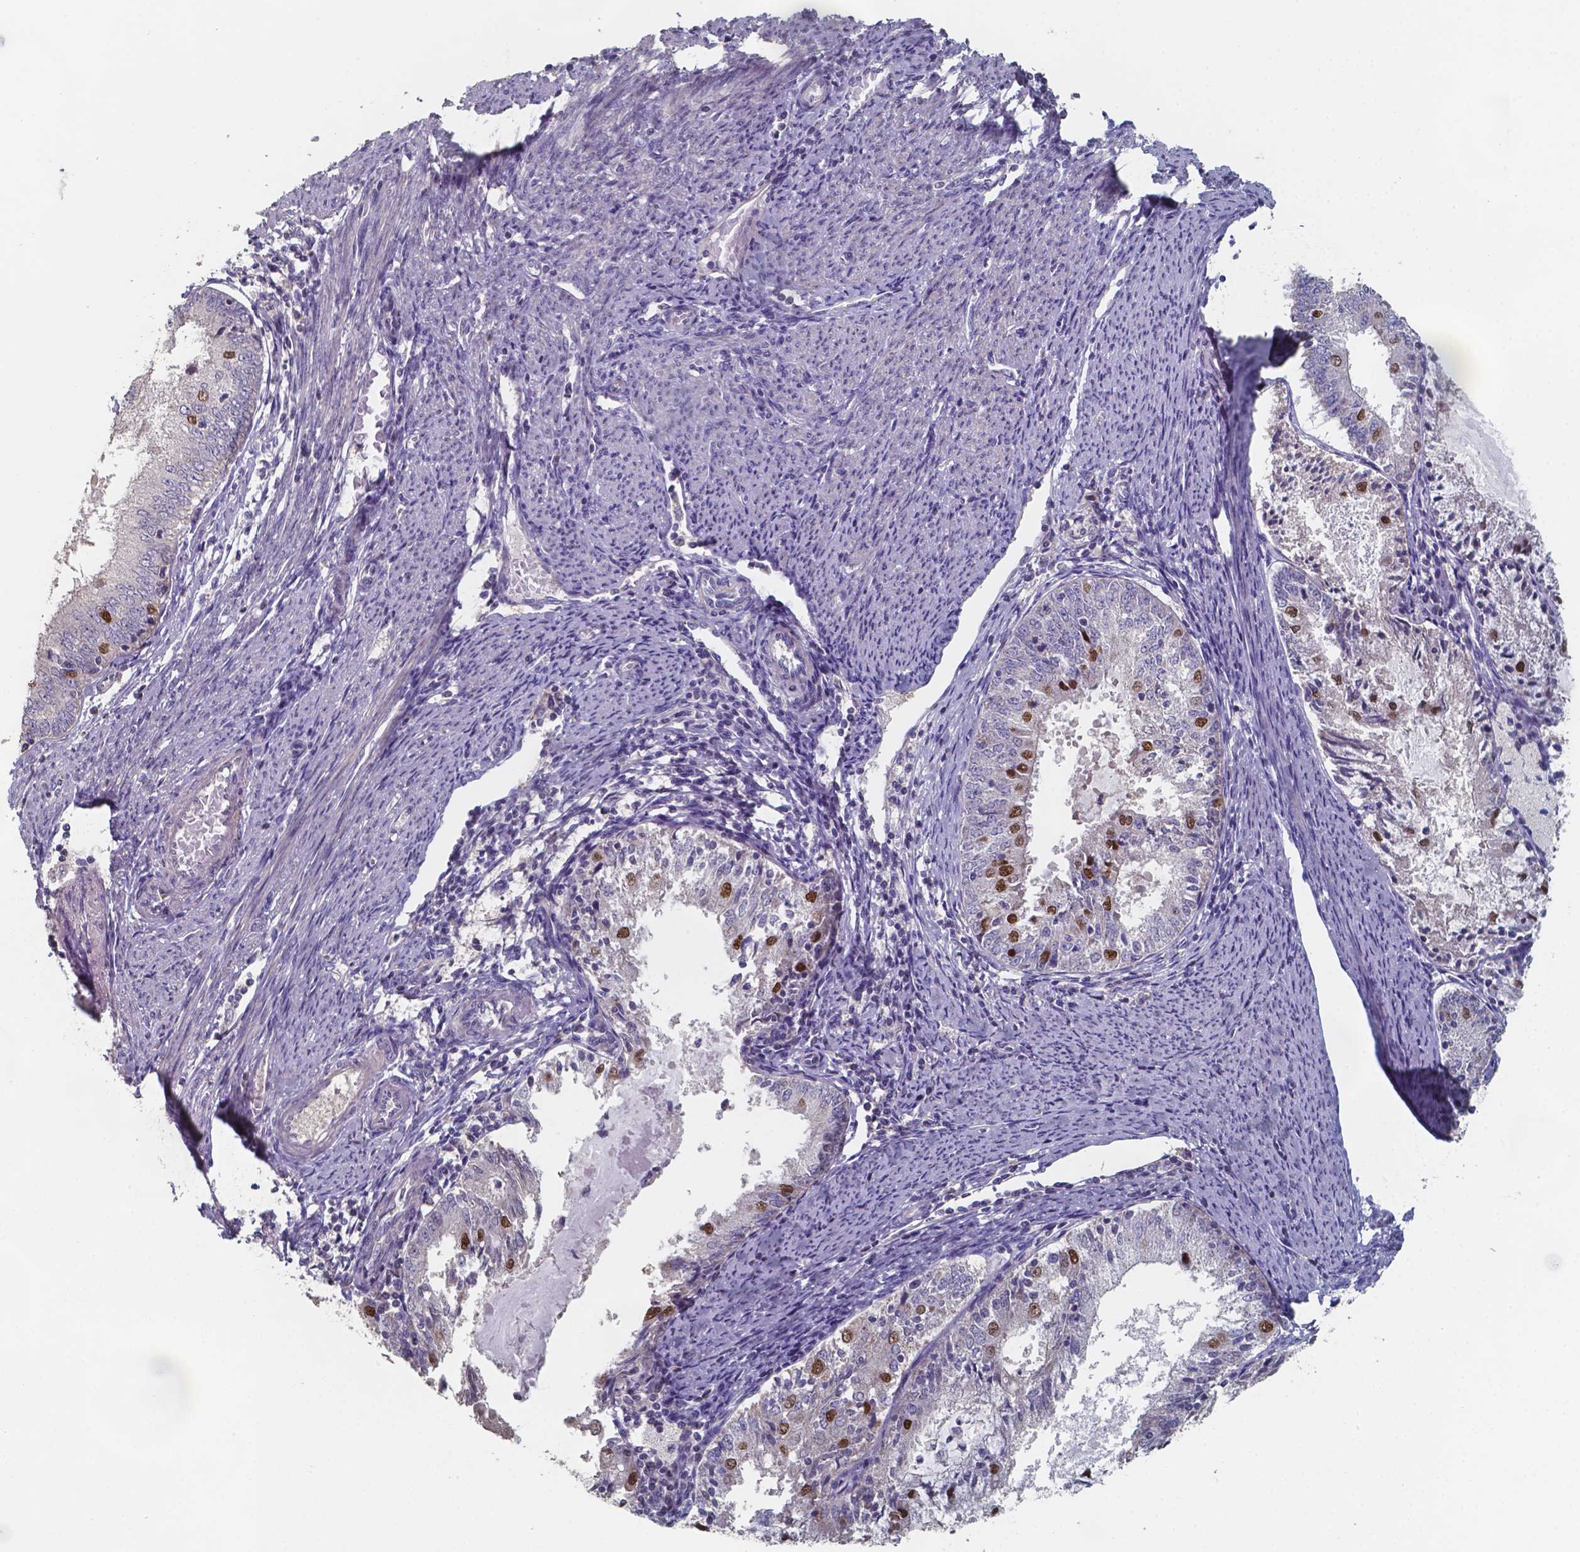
{"staining": {"intensity": "strong", "quantity": "<25%", "location": "nuclear"}, "tissue": "endometrial cancer", "cell_type": "Tumor cells", "image_type": "cancer", "snomed": [{"axis": "morphology", "description": "Adenocarcinoma, NOS"}, {"axis": "topography", "description": "Endometrium"}], "caption": "Protein staining by IHC displays strong nuclear positivity in approximately <25% of tumor cells in endometrial cancer (adenocarcinoma).", "gene": "FOXJ1", "patient": {"sex": "female", "age": 57}}